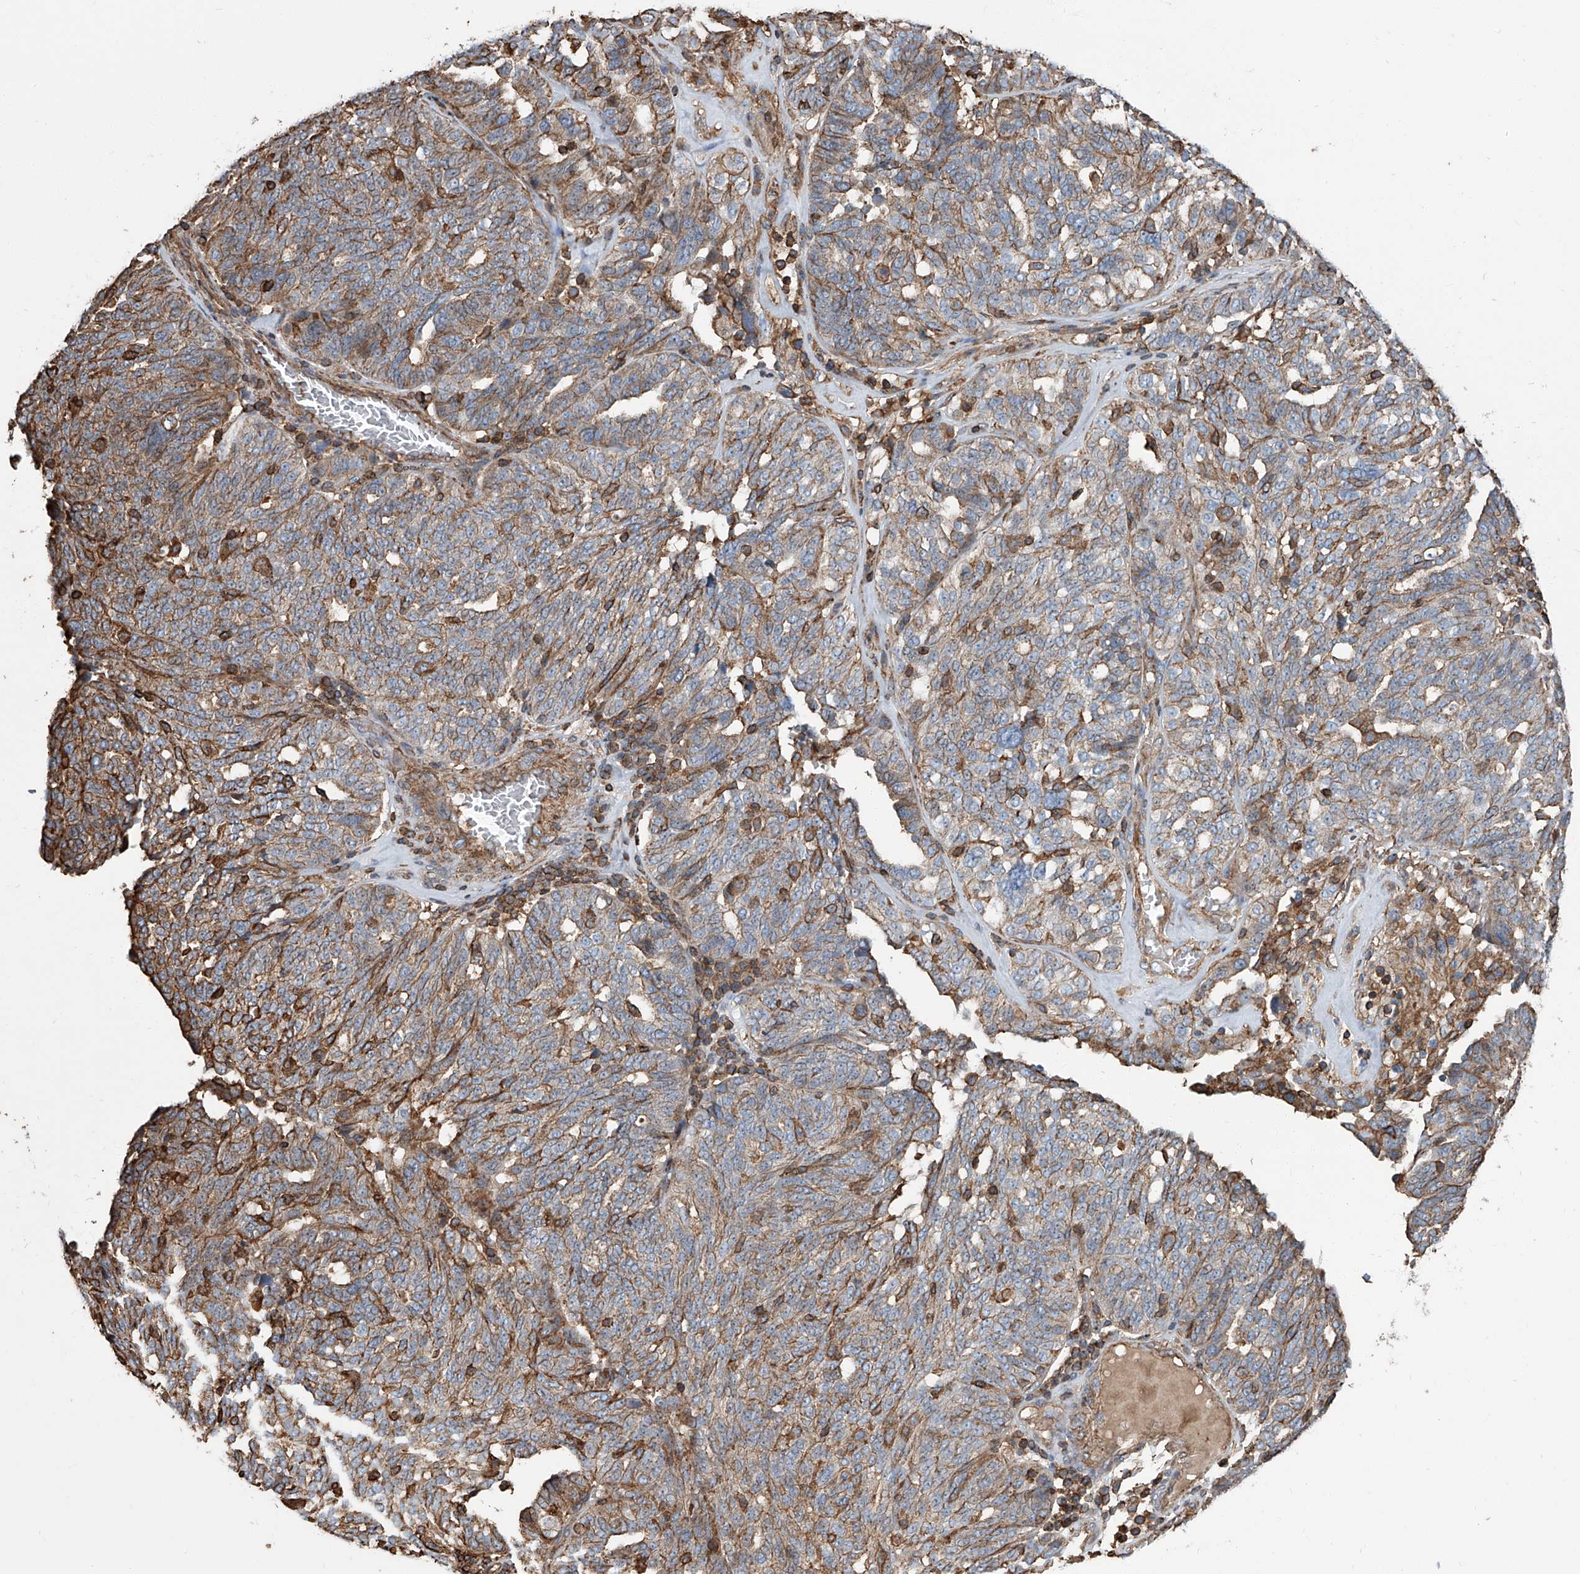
{"staining": {"intensity": "moderate", "quantity": "25%-75%", "location": "cytoplasmic/membranous"}, "tissue": "ovarian cancer", "cell_type": "Tumor cells", "image_type": "cancer", "snomed": [{"axis": "morphology", "description": "Cystadenocarcinoma, serous, NOS"}, {"axis": "topography", "description": "Ovary"}], "caption": "Serous cystadenocarcinoma (ovarian) stained with DAB (3,3'-diaminobenzidine) immunohistochemistry (IHC) shows medium levels of moderate cytoplasmic/membranous positivity in approximately 25%-75% of tumor cells.", "gene": "PIEZO2", "patient": {"sex": "female", "age": 59}}